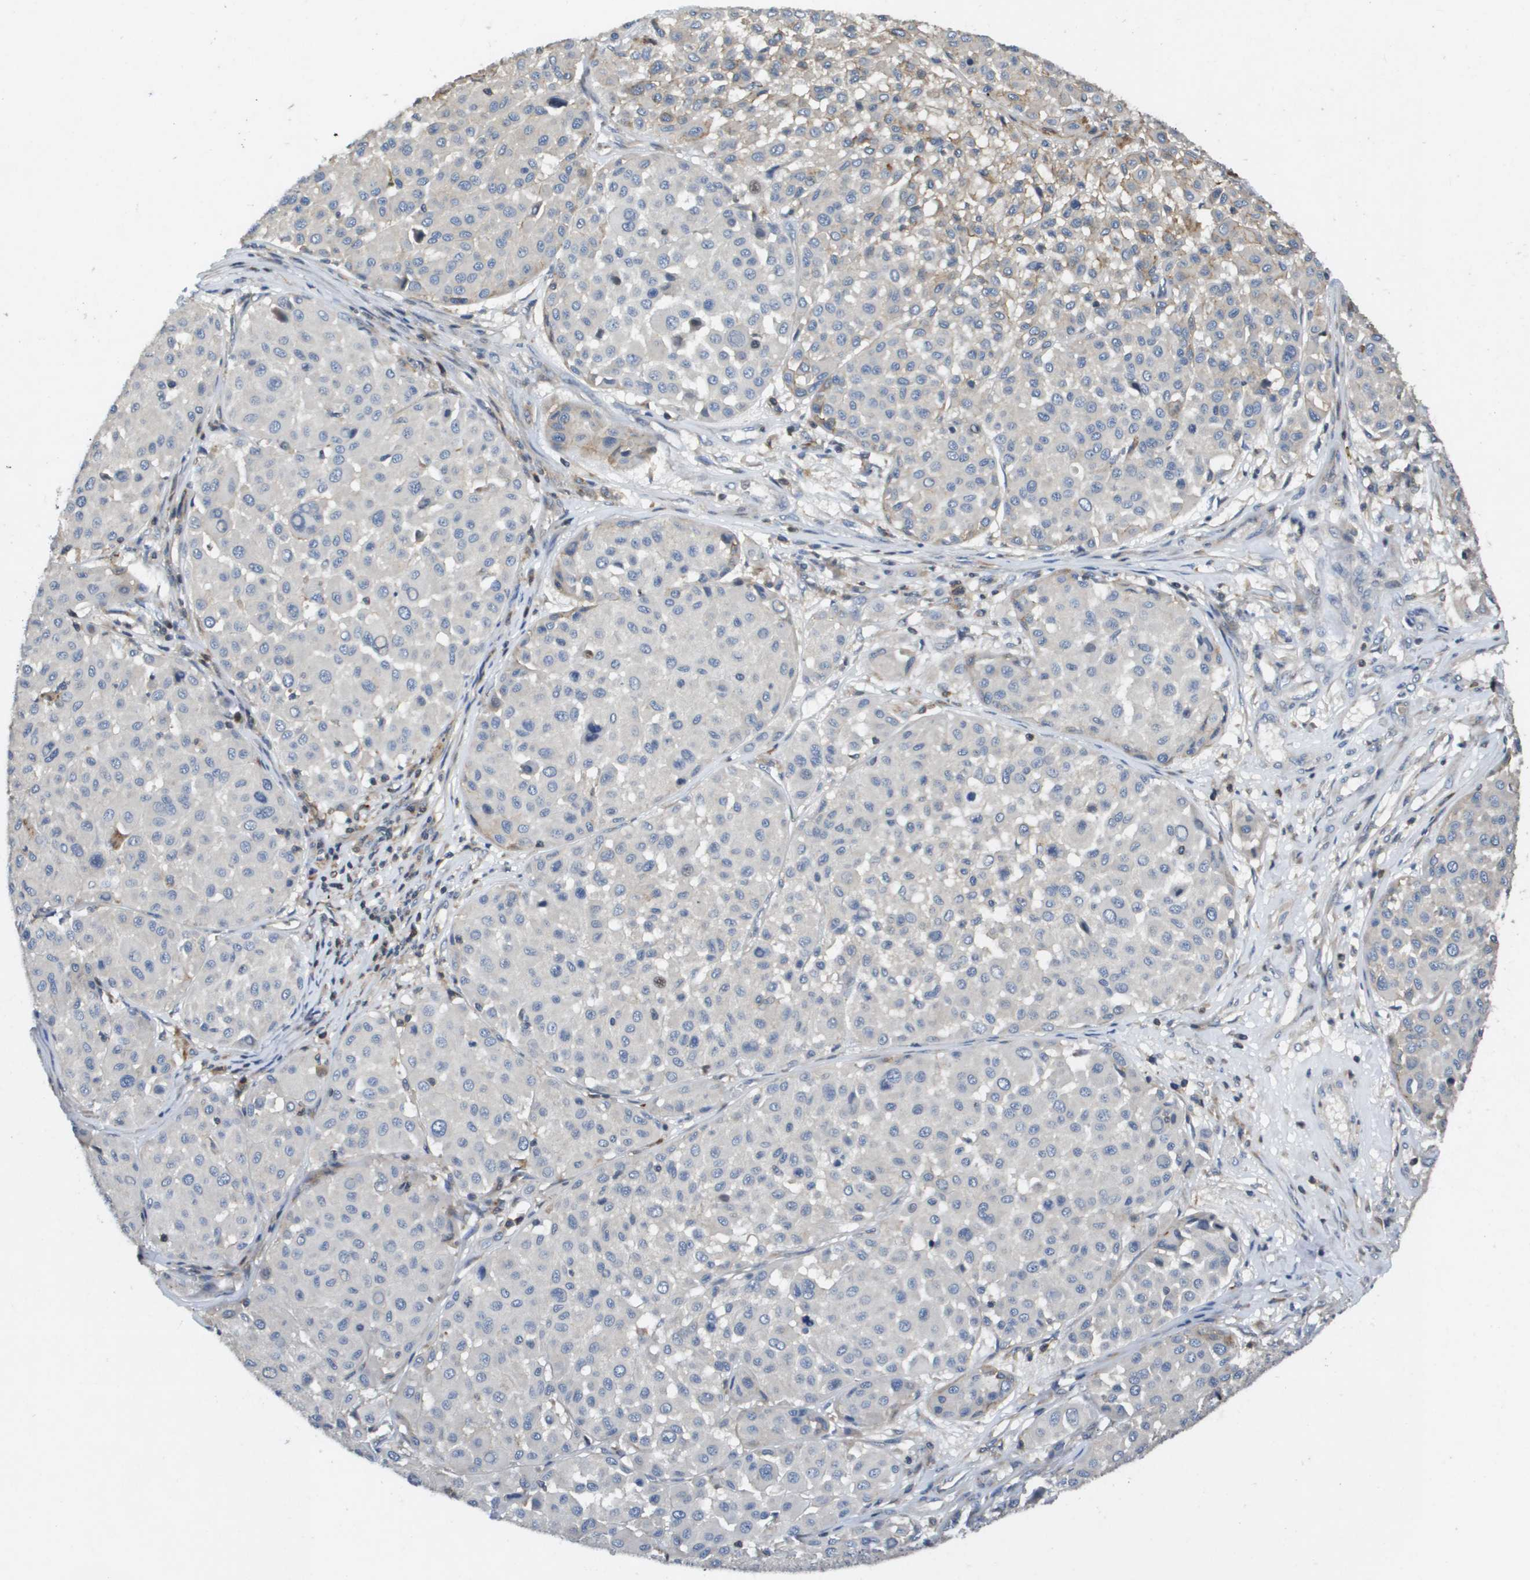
{"staining": {"intensity": "moderate", "quantity": "<25%", "location": "cytoplasmic/membranous"}, "tissue": "melanoma", "cell_type": "Tumor cells", "image_type": "cancer", "snomed": [{"axis": "morphology", "description": "Malignant melanoma, Metastatic site"}, {"axis": "topography", "description": "Soft tissue"}], "caption": "Immunohistochemical staining of melanoma exhibits low levels of moderate cytoplasmic/membranous protein expression in approximately <25% of tumor cells.", "gene": "SCN4B", "patient": {"sex": "male", "age": 41}}